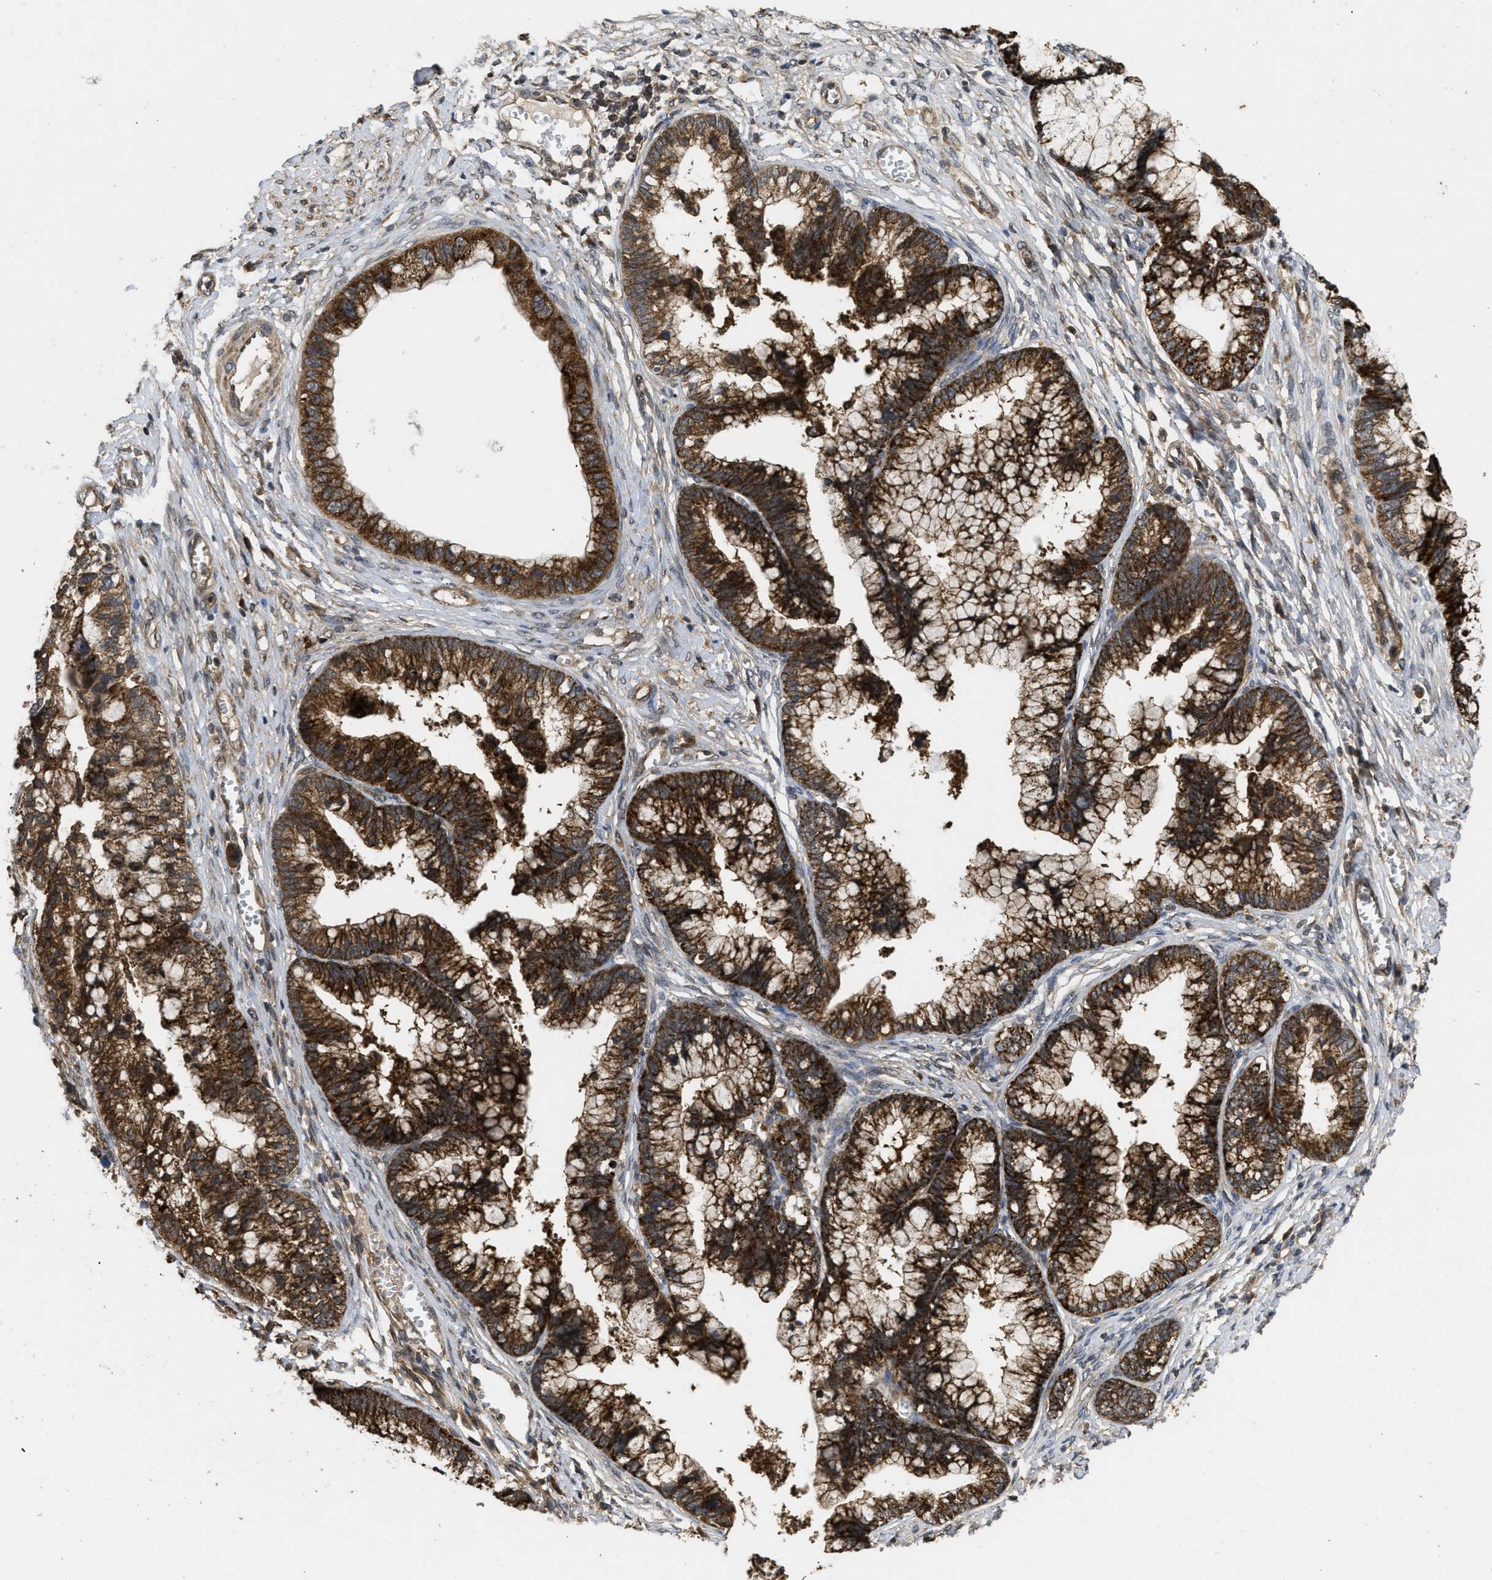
{"staining": {"intensity": "strong", "quantity": ">75%", "location": "cytoplasmic/membranous"}, "tissue": "cervical cancer", "cell_type": "Tumor cells", "image_type": "cancer", "snomed": [{"axis": "morphology", "description": "Adenocarcinoma, NOS"}, {"axis": "topography", "description": "Cervix"}], "caption": "IHC (DAB (3,3'-diaminobenzidine)) staining of cervical adenocarcinoma demonstrates strong cytoplasmic/membranous protein positivity in about >75% of tumor cells.", "gene": "FZD6", "patient": {"sex": "female", "age": 44}}